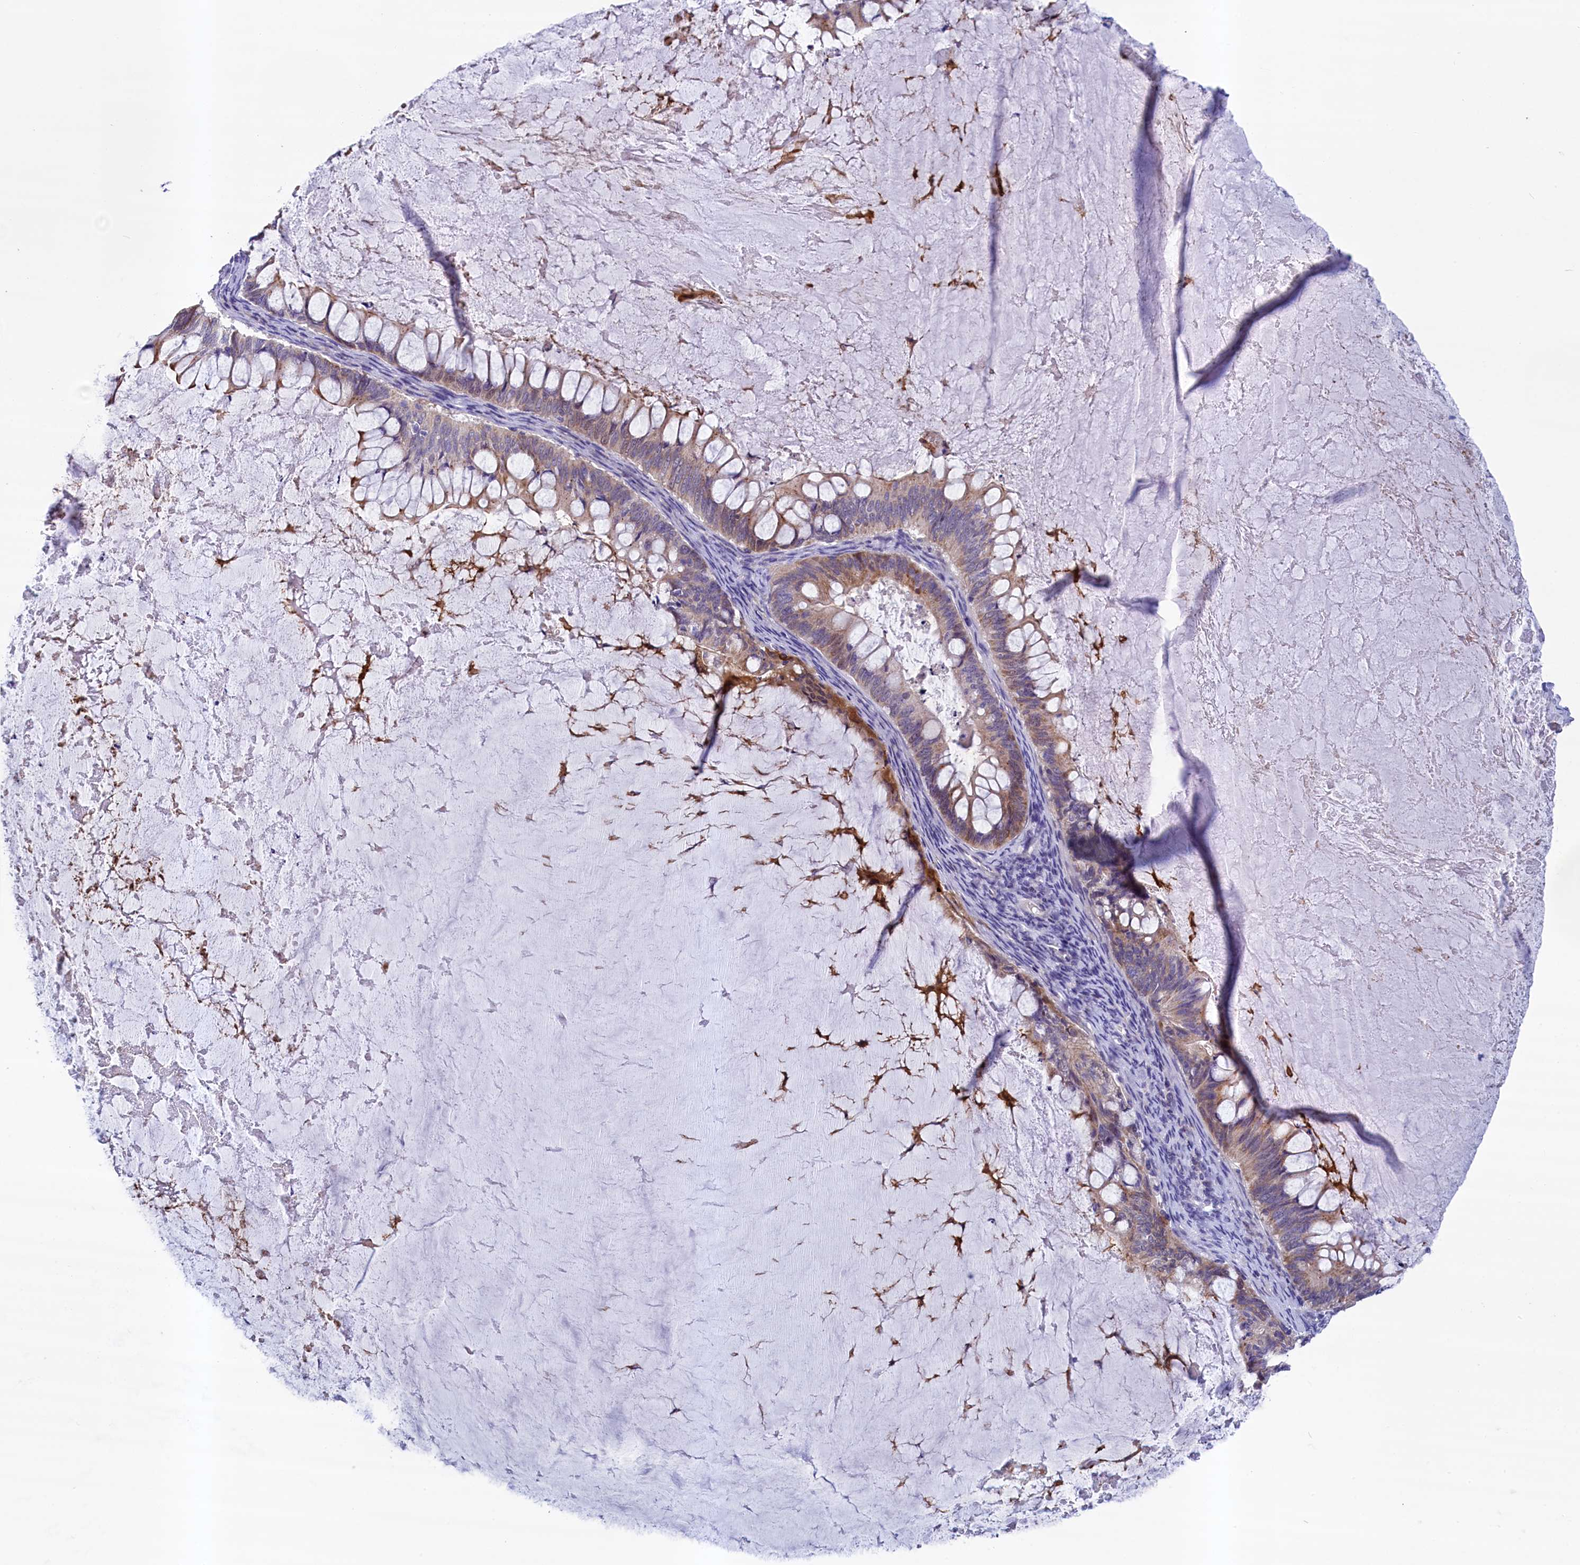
{"staining": {"intensity": "weak", "quantity": ">75%", "location": "cytoplasmic/membranous"}, "tissue": "ovarian cancer", "cell_type": "Tumor cells", "image_type": "cancer", "snomed": [{"axis": "morphology", "description": "Cystadenocarcinoma, mucinous, NOS"}, {"axis": "topography", "description": "Ovary"}], "caption": "A histopathology image showing weak cytoplasmic/membranous staining in about >75% of tumor cells in ovarian cancer, as visualized by brown immunohistochemical staining.", "gene": "SCD5", "patient": {"sex": "female", "age": 61}}